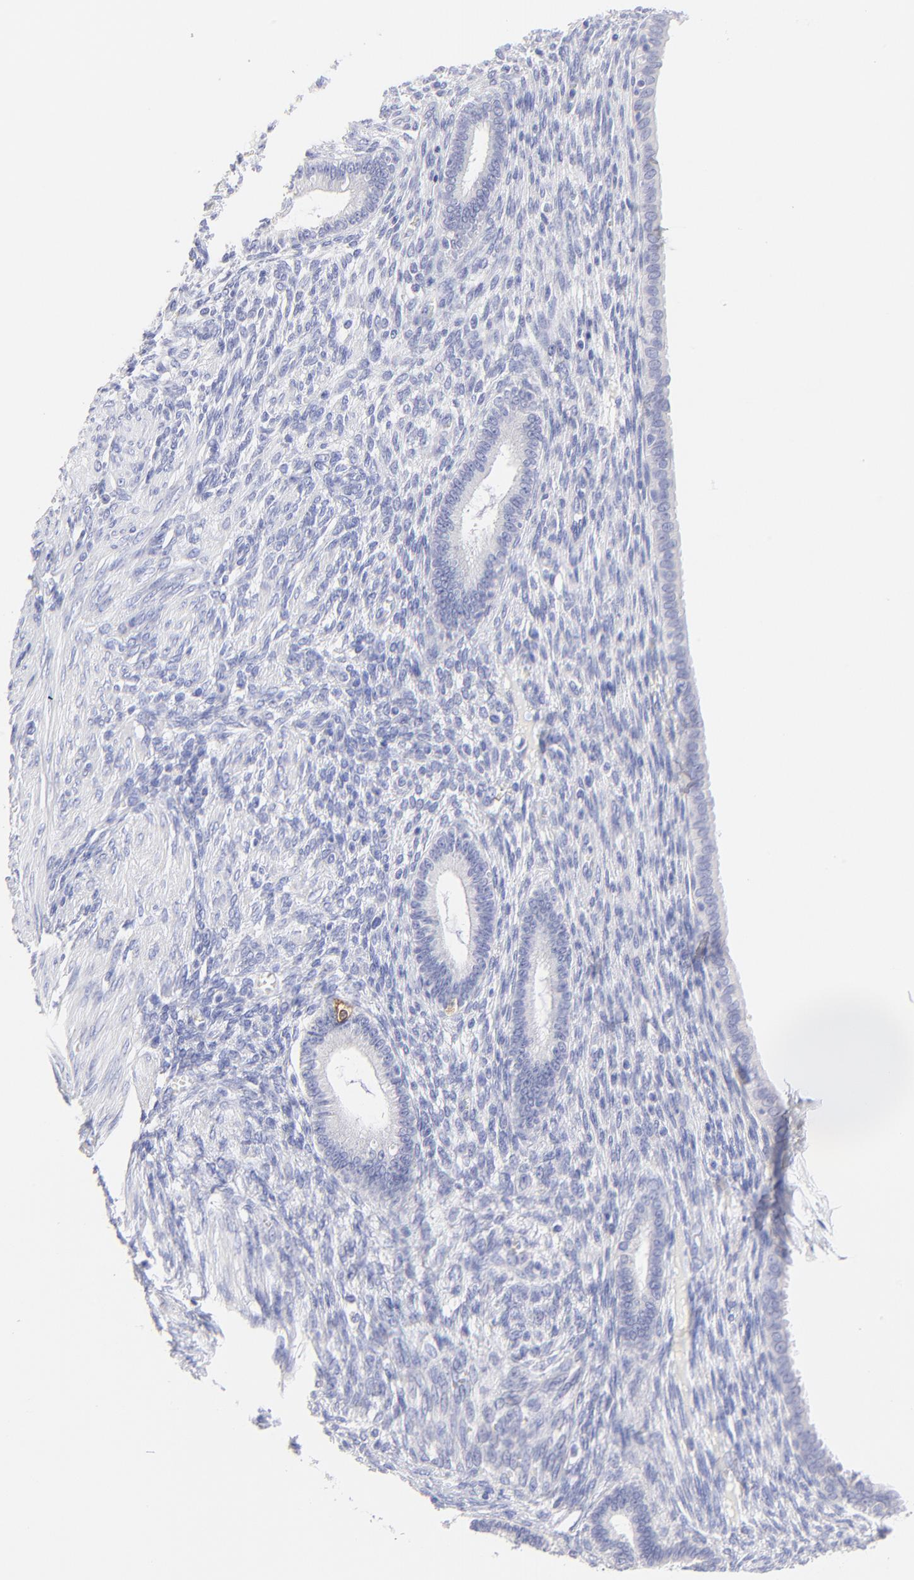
{"staining": {"intensity": "negative", "quantity": "none", "location": "none"}, "tissue": "endometrium", "cell_type": "Cells in endometrial stroma", "image_type": "normal", "snomed": [{"axis": "morphology", "description": "Normal tissue, NOS"}, {"axis": "topography", "description": "Endometrium"}], "caption": "DAB (3,3'-diaminobenzidine) immunohistochemical staining of normal endometrium exhibits no significant staining in cells in endometrial stroma.", "gene": "RAB3A", "patient": {"sex": "female", "age": 72}}